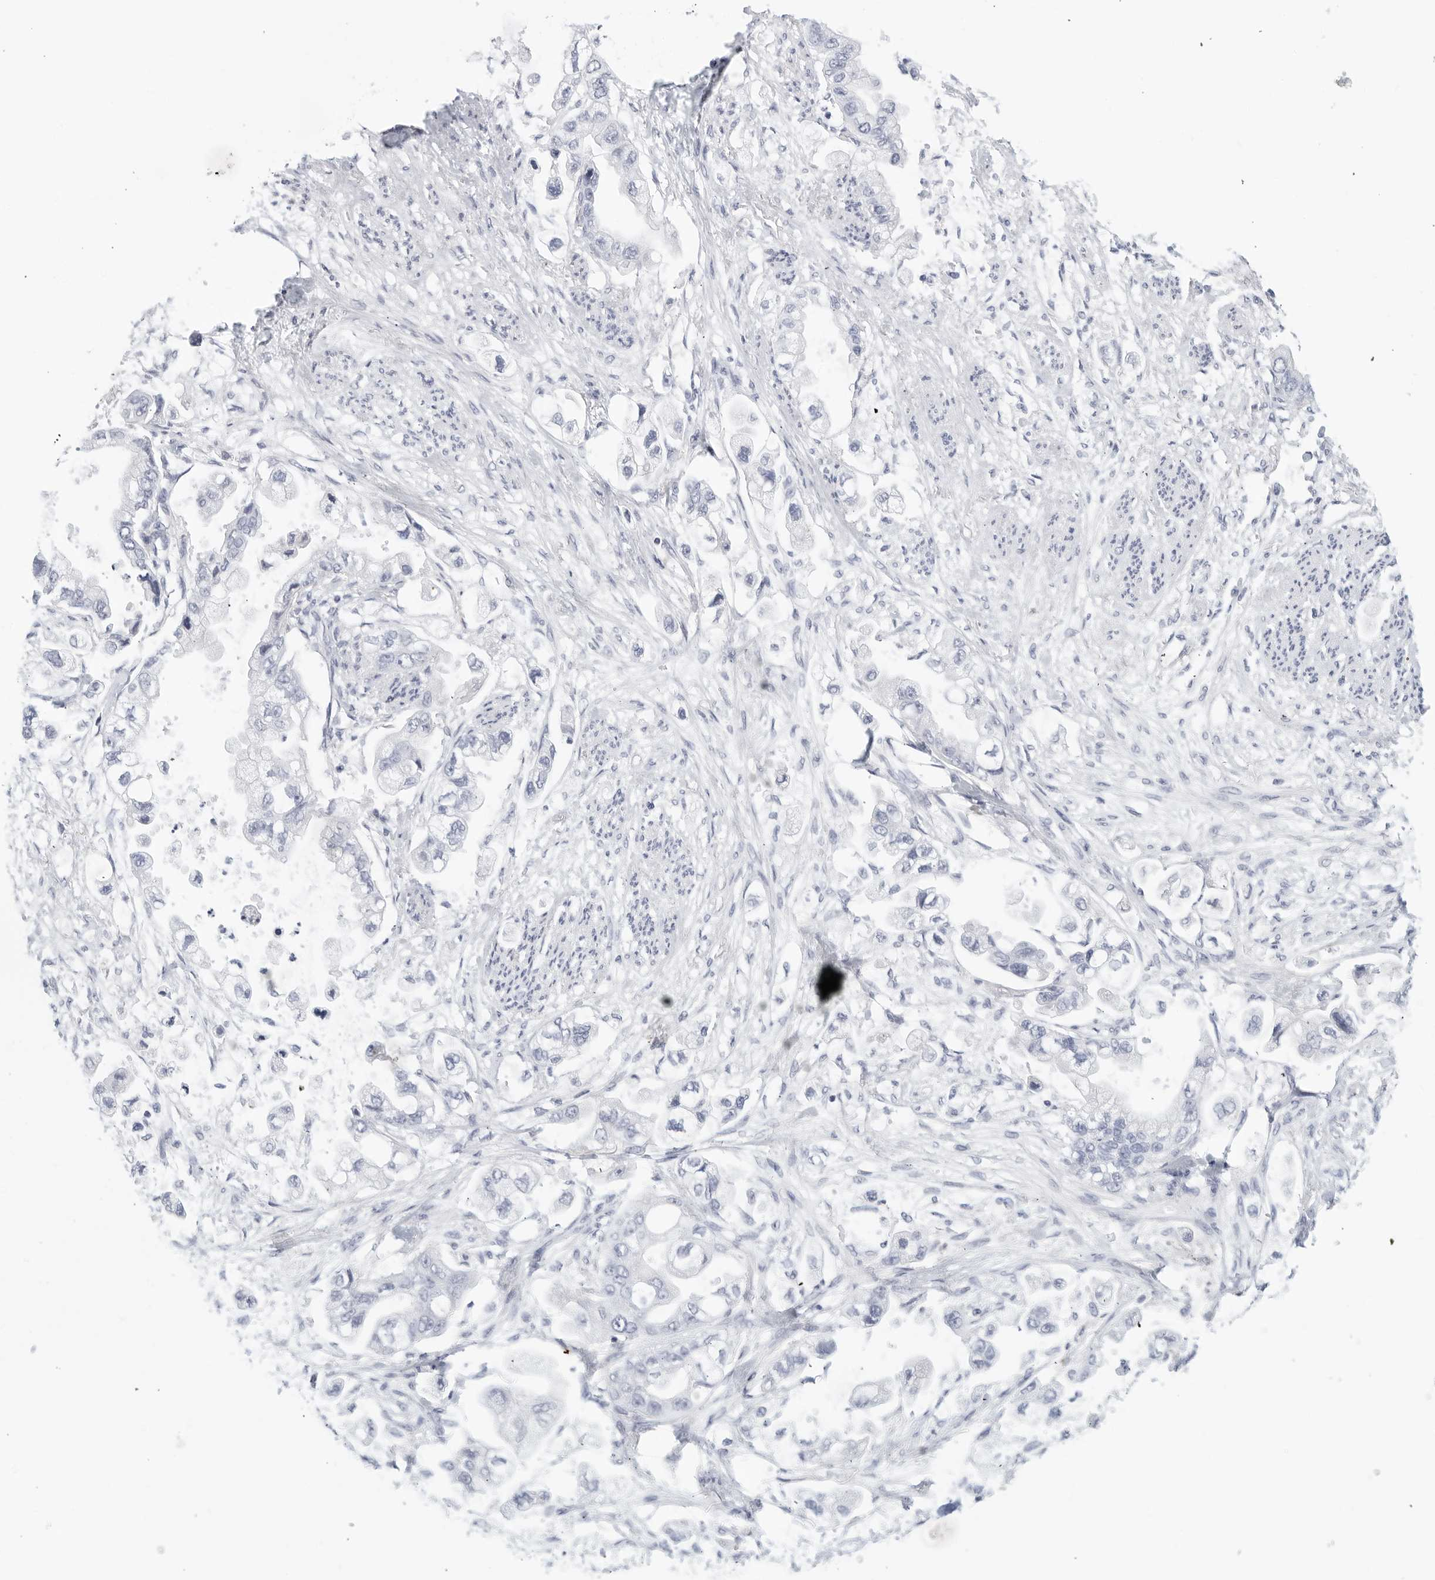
{"staining": {"intensity": "negative", "quantity": "none", "location": "none"}, "tissue": "stomach cancer", "cell_type": "Tumor cells", "image_type": "cancer", "snomed": [{"axis": "morphology", "description": "Adenocarcinoma, NOS"}, {"axis": "topography", "description": "Stomach"}], "caption": "The photomicrograph exhibits no significant expression in tumor cells of adenocarcinoma (stomach).", "gene": "FGG", "patient": {"sex": "male", "age": 62}}